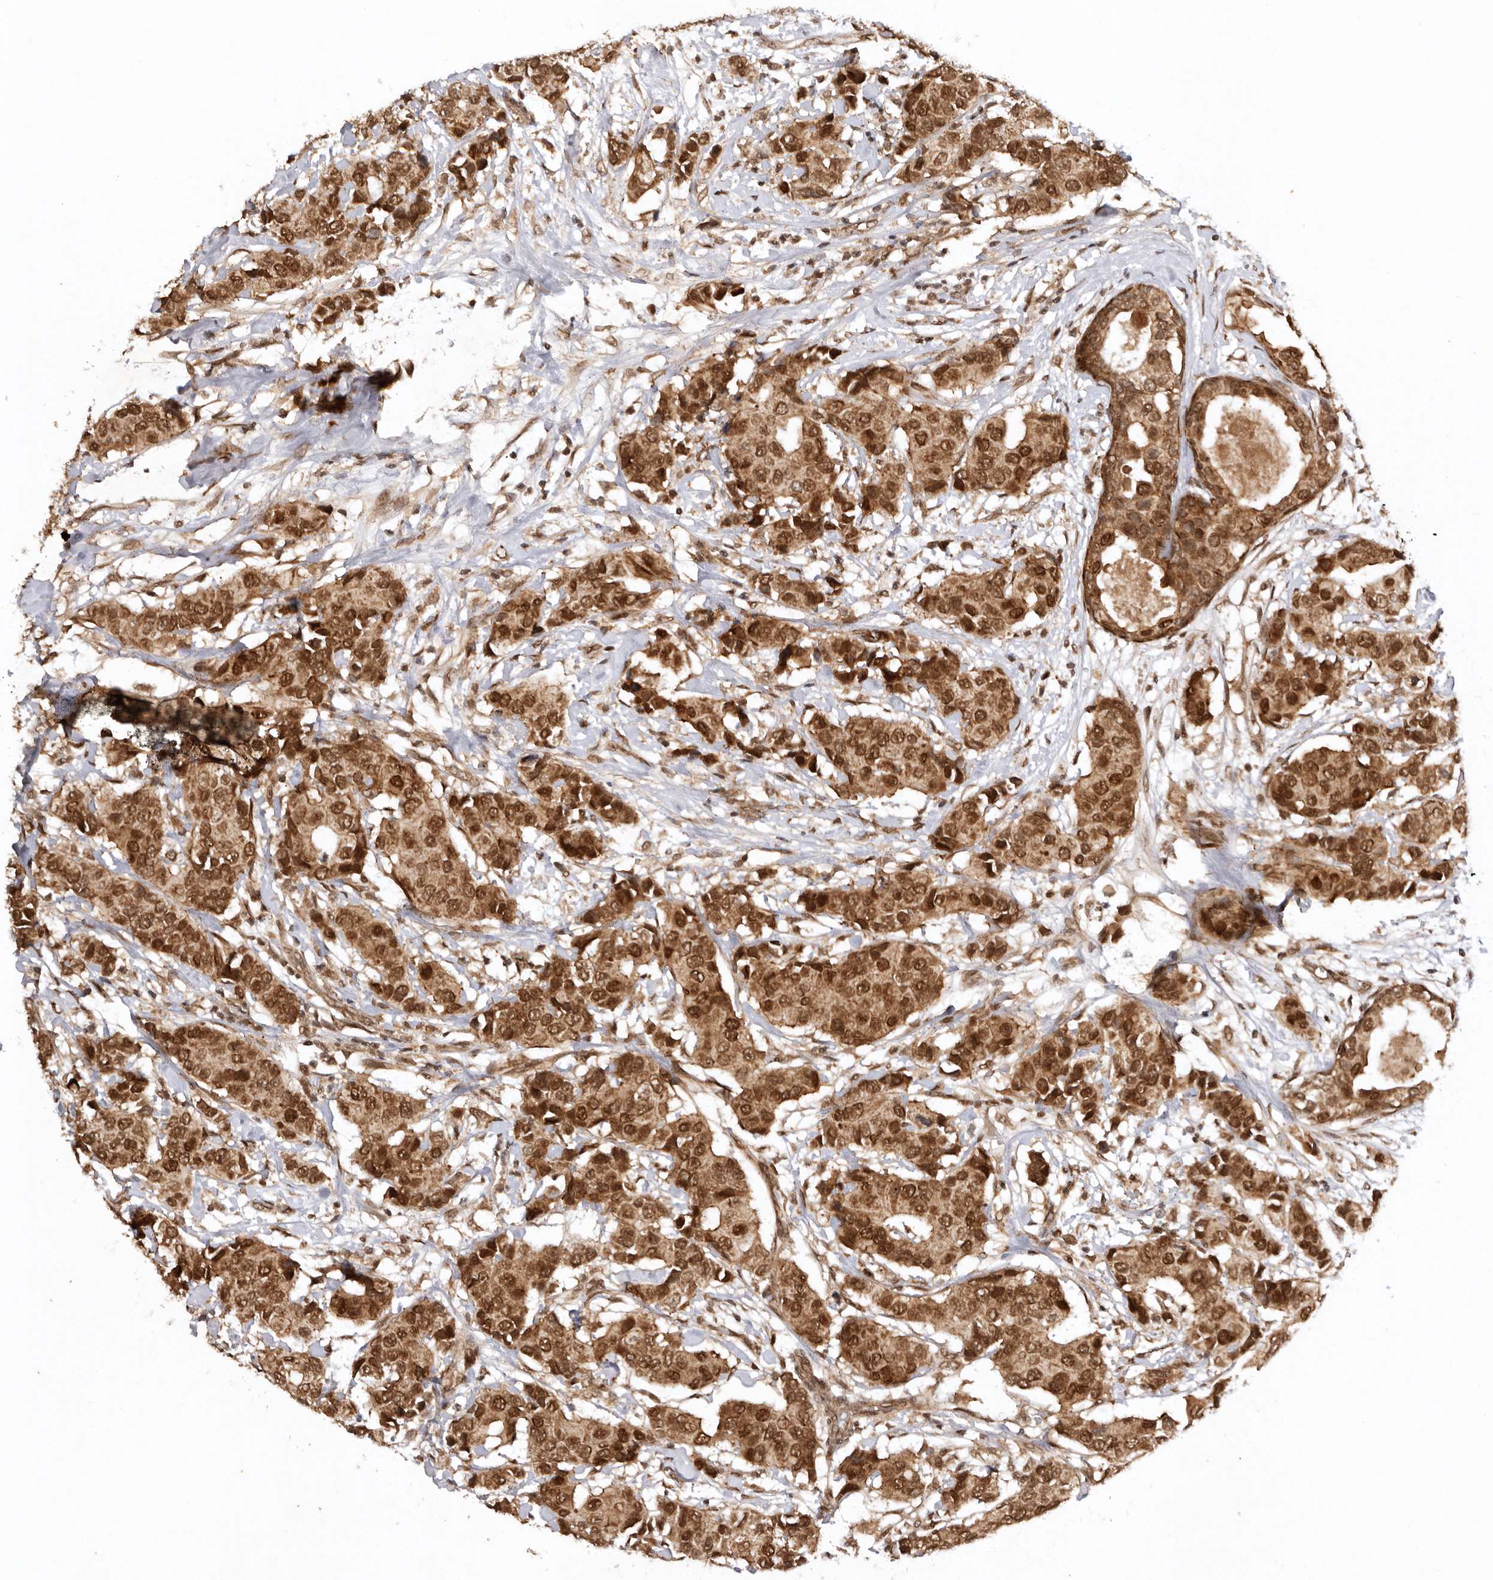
{"staining": {"intensity": "moderate", "quantity": ">75%", "location": "cytoplasmic/membranous,nuclear"}, "tissue": "breast cancer", "cell_type": "Tumor cells", "image_type": "cancer", "snomed": [{"axis": "morphology", "description": "Normal tissue, NOS"}, {"axis": "morphology", "description": "Duct carcinoma"}, {"axis": "topography", "description": "Breast"}], "caption": "Tumor cells reveal medium levels of moderate cytoplasmic/membranous and nuclear expression in approximately >75% of cells in infiltrating ductal carcinoma (breast).", "gene": "TARS2", "patient": {"sex": "female", "age": 39}}